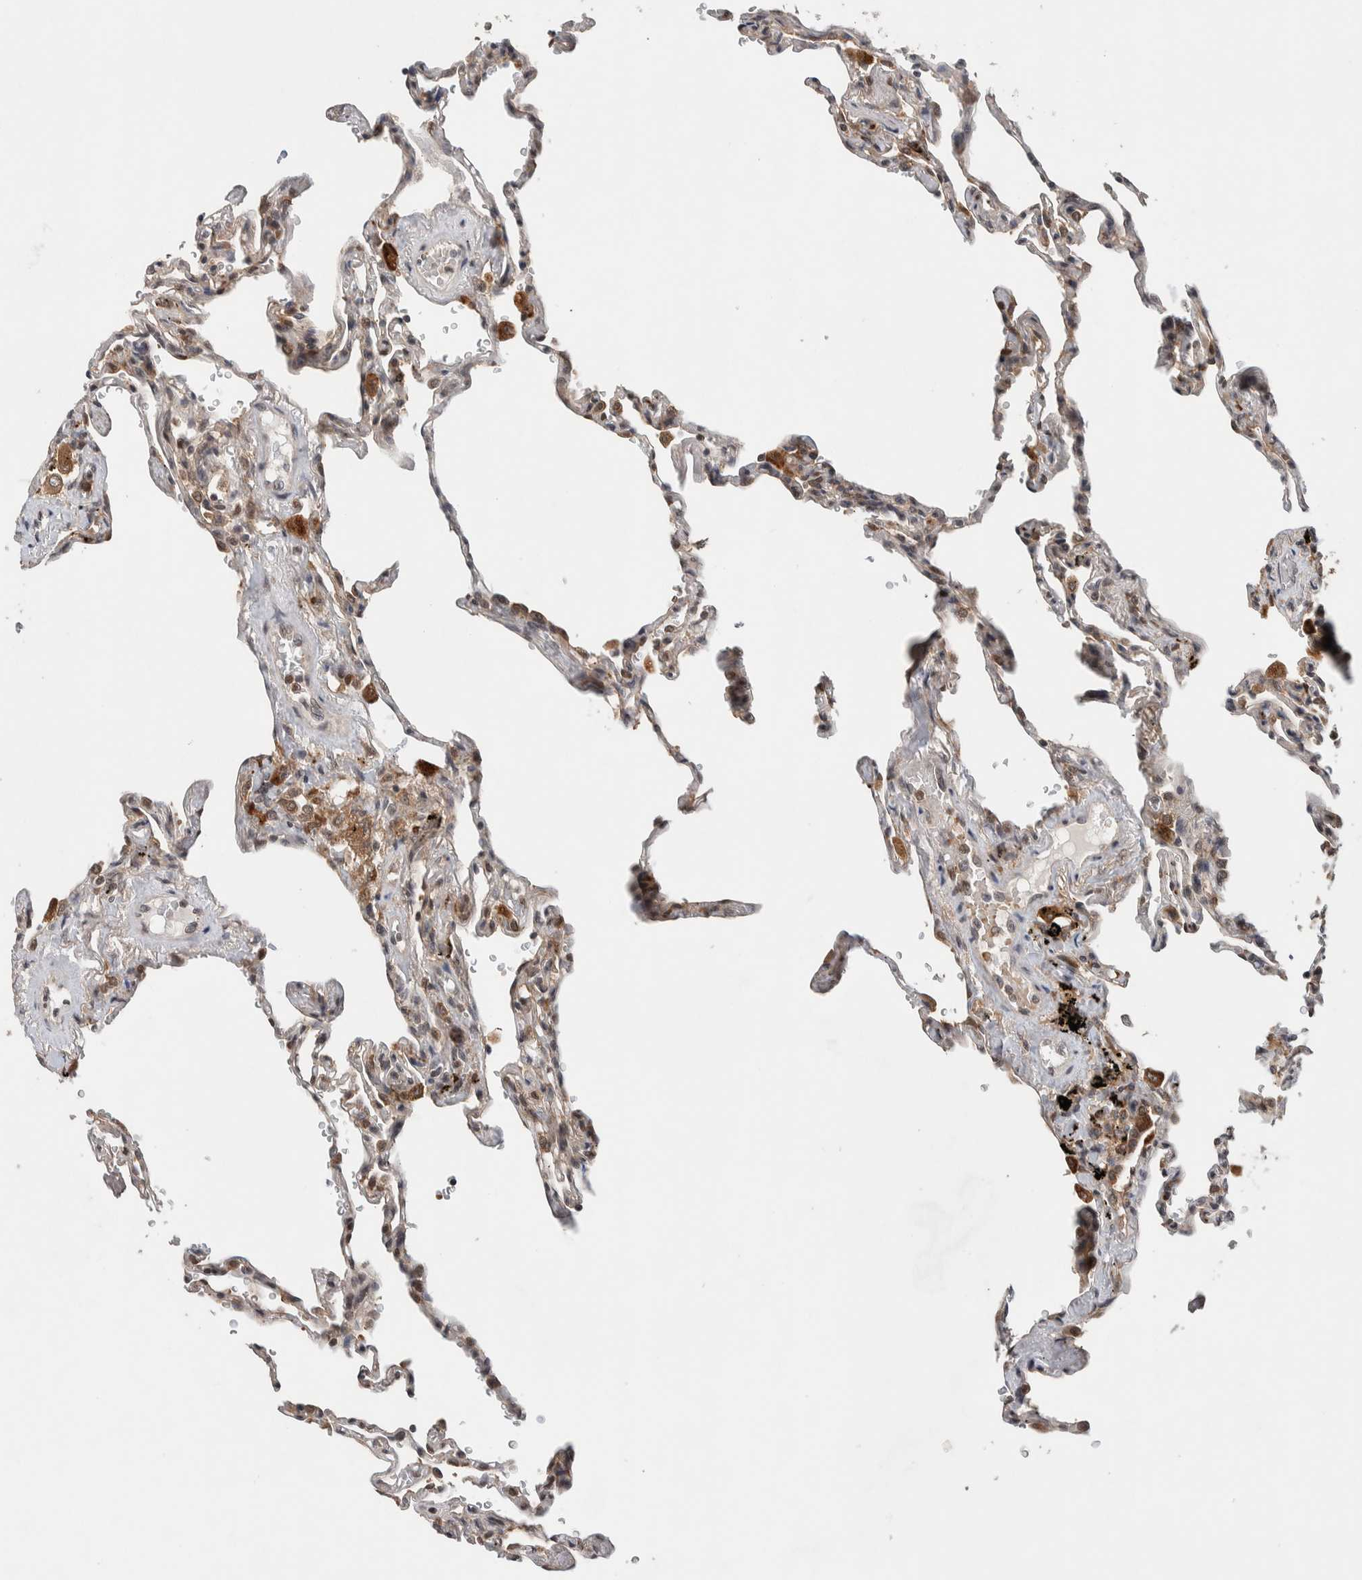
{"staining": {"intensity": "weak", "quantity": "25%-75%", "location": "cytoplasmic/membranous"}, "tissue": "lung", "cell_type": "Alveolar cells", "image_type": "normal", "snomed": [{"axis": "morphology", "description": "Normal tissue, NOS"}, {"axis": "topography", "description": "Lung"}], "caption": "Protein analysis of normal lung shows weak cytoplasmic/membranous positivity in approximately 25%-75% of alveolar cells.", "gene": "KCNK1", "patient": {"sex": "male", "age": 59}}